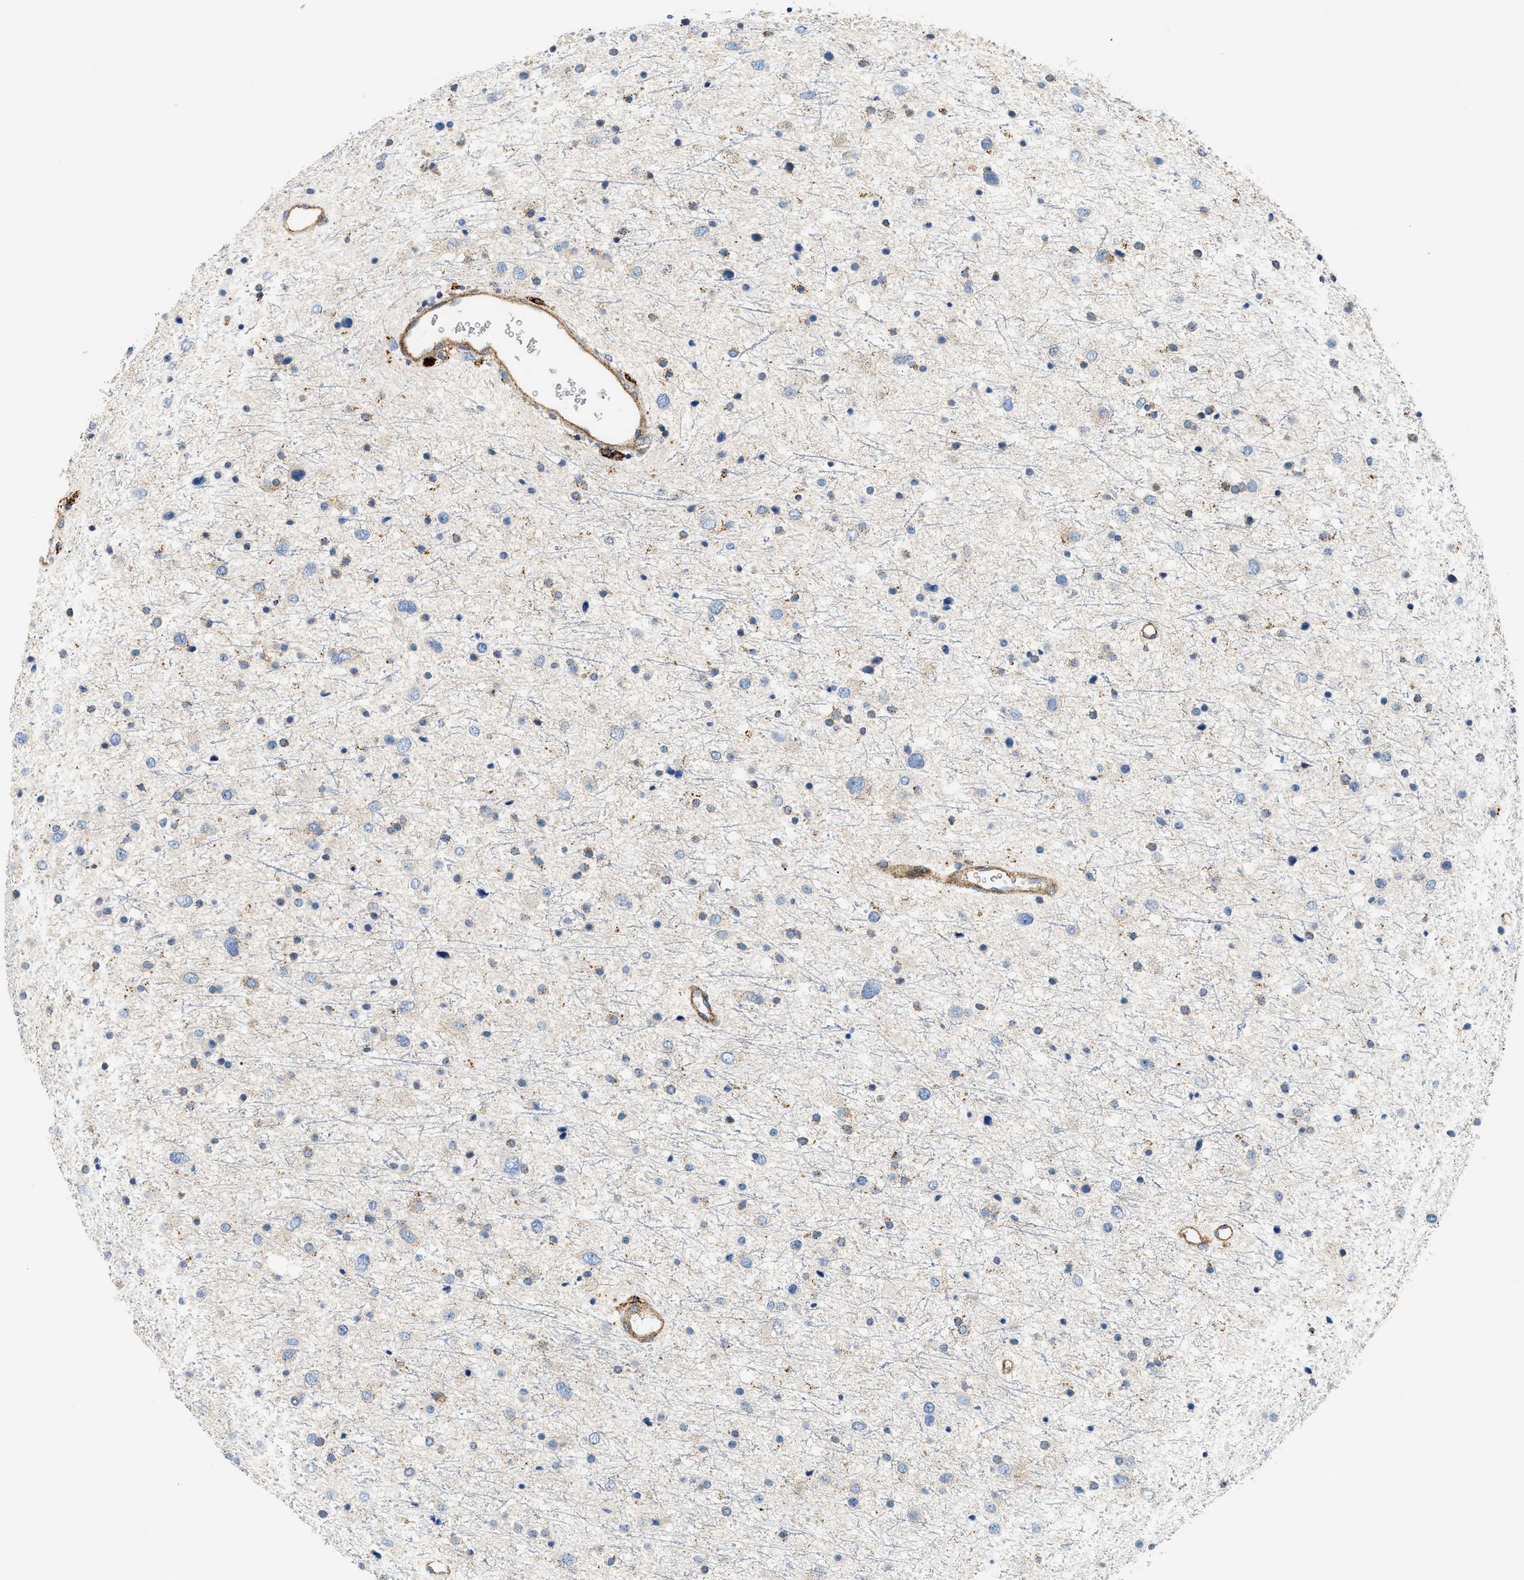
{"staining": {"intensity": "negative", "quantity": "none", "location": "none"}, "tissue": "glioma", "cell_type": "Tumor cells", "image_type": "cancer", "snomed": [{"axis": "morphology", "description": "Glioma, malignant, Low grade"}, {"axis": "topography", "description": "Brain"}], "caption": "Immunohistochemical staining of malignant glioma (low-grade) exhibits no significant positivity in tumor cells.", "gene": "NSUN7", "patient": {"sex": "female", "age": 37}}